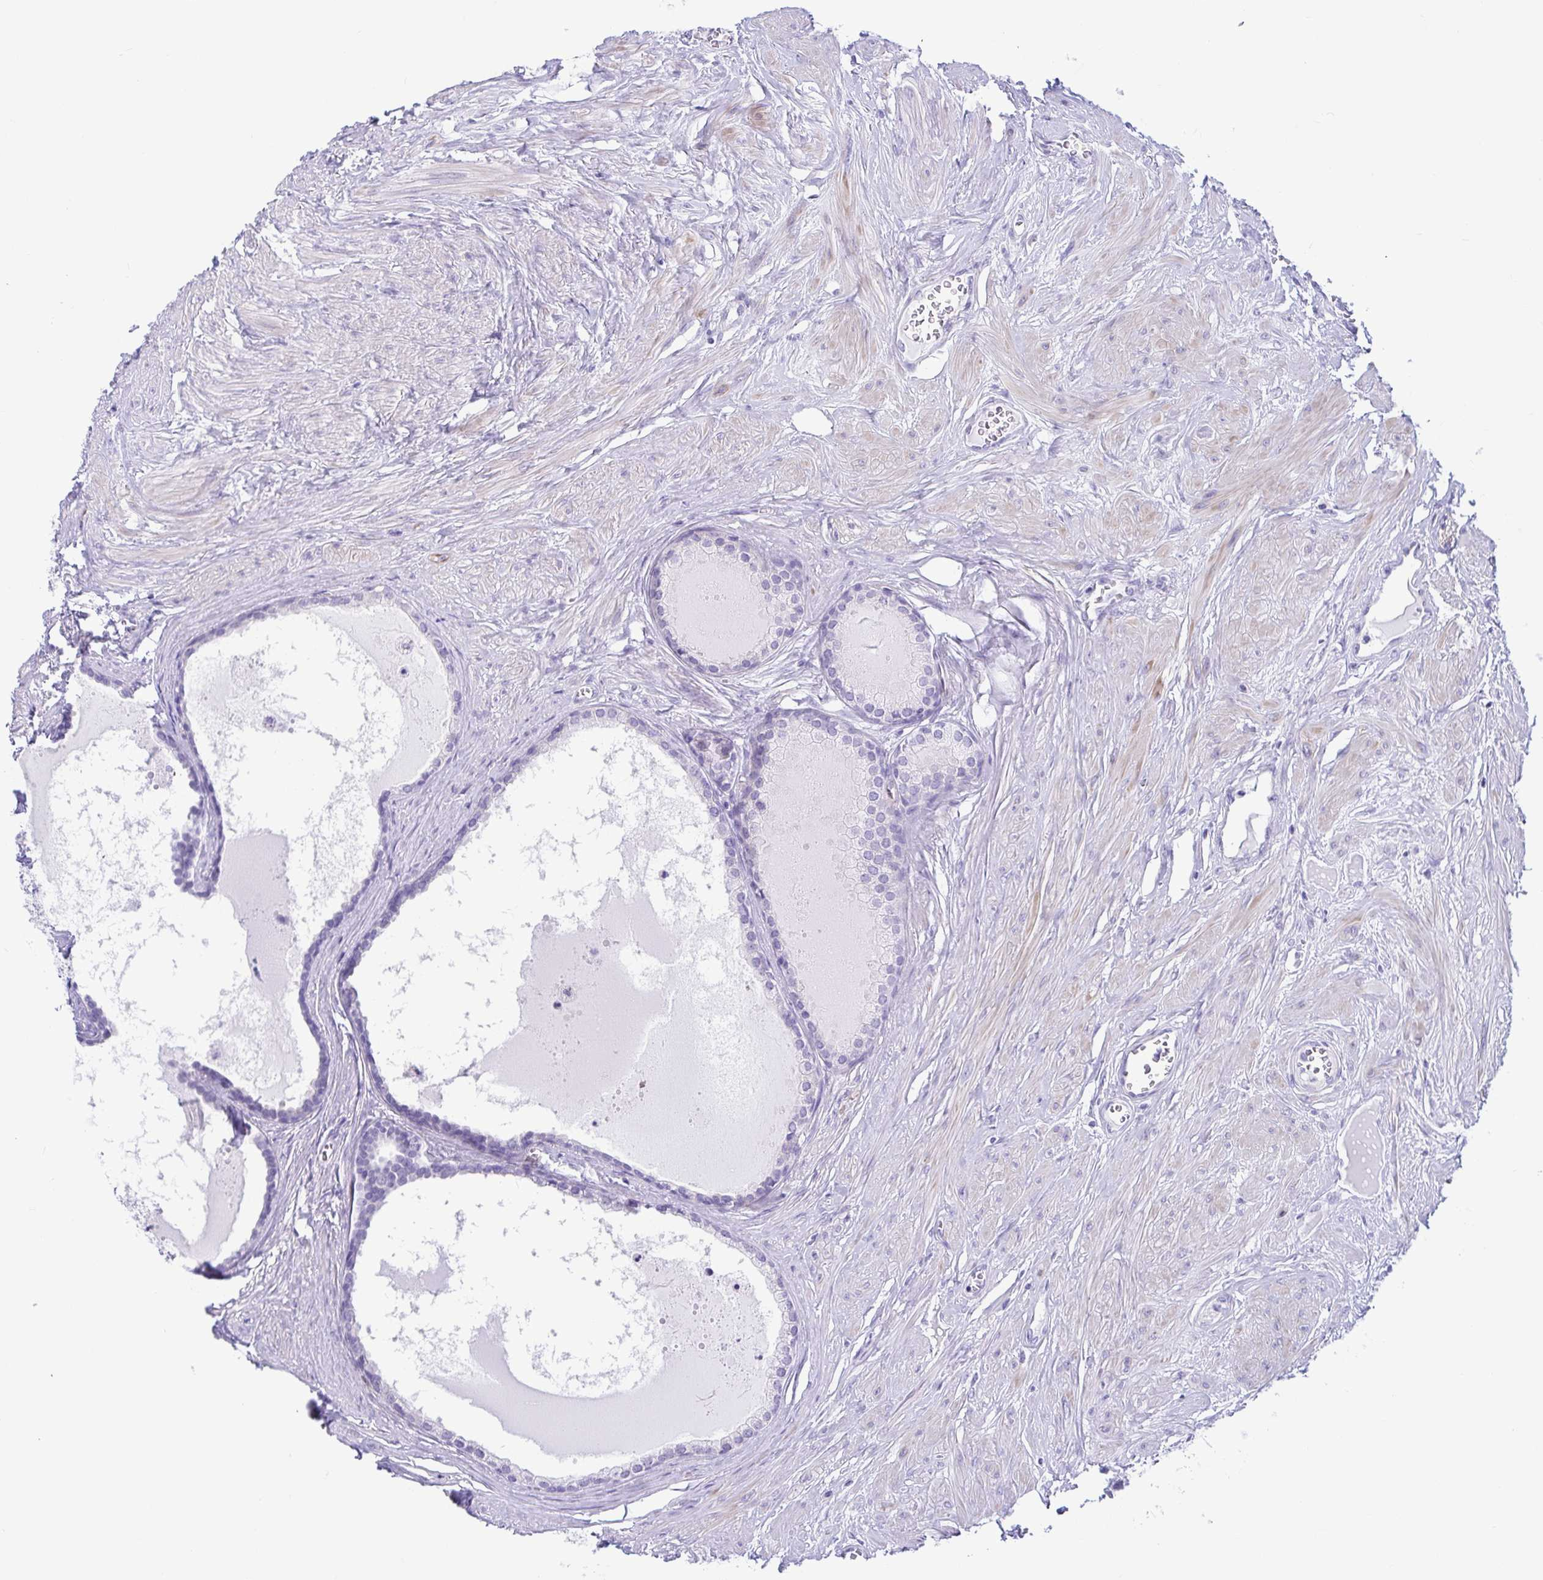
{"staining": {"intensity": "negative", "quantity": "none", "location": "none"}, "tissue": "prostate", "cell_type": "Glandular cells", "image_type": "normal", "snomed": [{"axis": "morphology", "description": "Normal tissue, NOS"}, {"axis": "topography", "description": "Prostate"}, {"axis": "topography", "description": "Peripheral nerve tissue"}], "caption": "A photomicrograph of prostate stained for a protein exhibits no brown staining in glandular cells. (Stains: DAB (3,3'-diaminobenzidine) immunohistochemistry (IHC) with hematoxylin counter stain, Microscopy: brightfield microscopy at high magnification).", "gene": "TNNI2", "patient": {"sex": "male", "age": 55}}